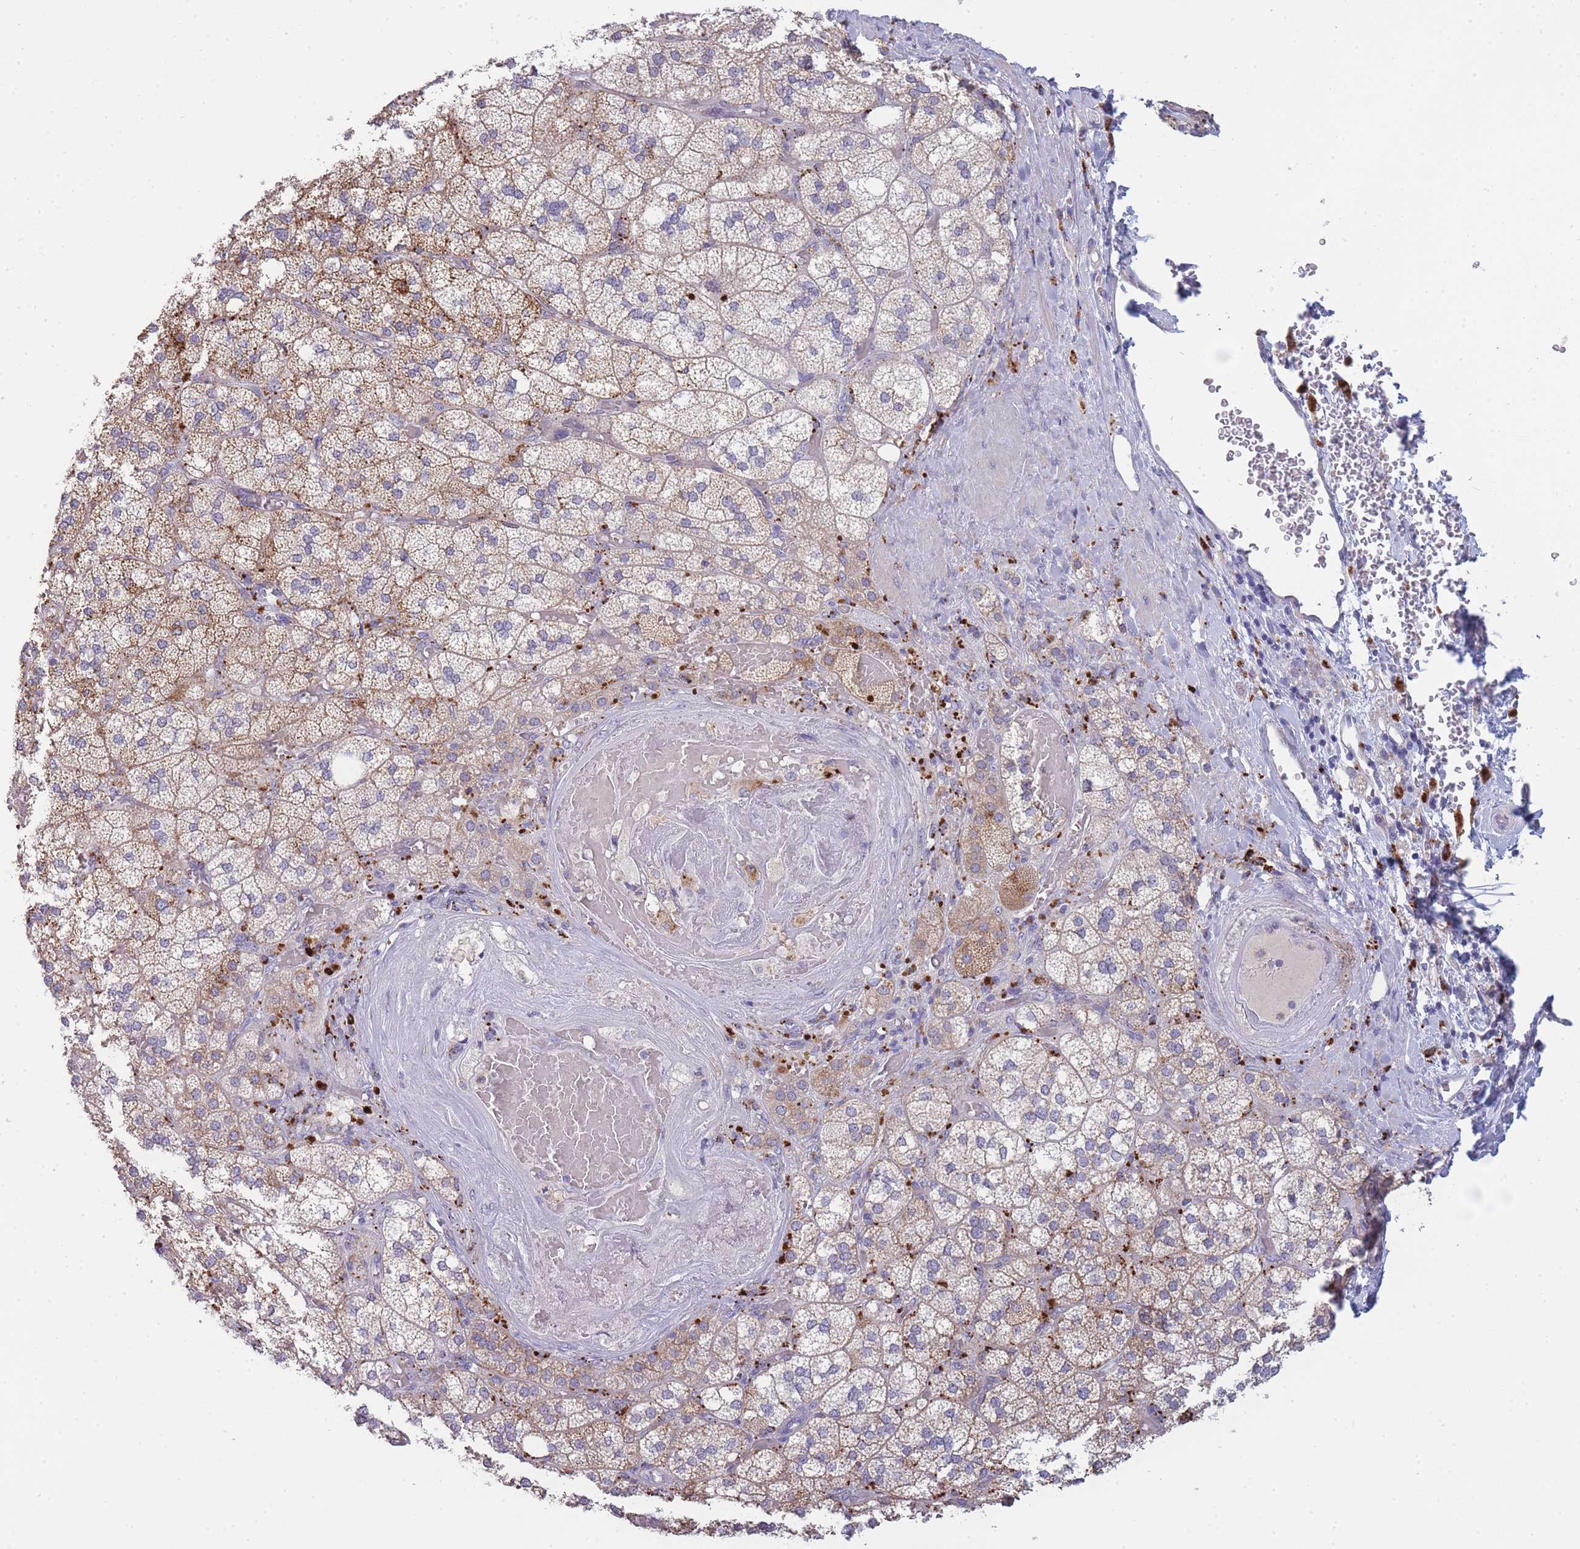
{"staining": {"intensity": "weak", "quantity": ">75%", "location": "cytoplasmic/membranous"}, "tissue": "adrenal gland", "cell_type": "Glandular cells", "image_type": "normal", "snomed": [{"axis": "morphology", "description": "Normal tissue, NOS"}, {"axis": "topography", "description": "Adrenal gland"}], "caption": "The histopathology image reveals staining of unremarkable adrenal gland, revealing weak cytoplasmic/membranous protein staining (brown color) within glandular cells. (IHC, brightfield microscopy, high magnification).", "gene": "TRIM61", "patient": {"sex": "male", "age": 61}}